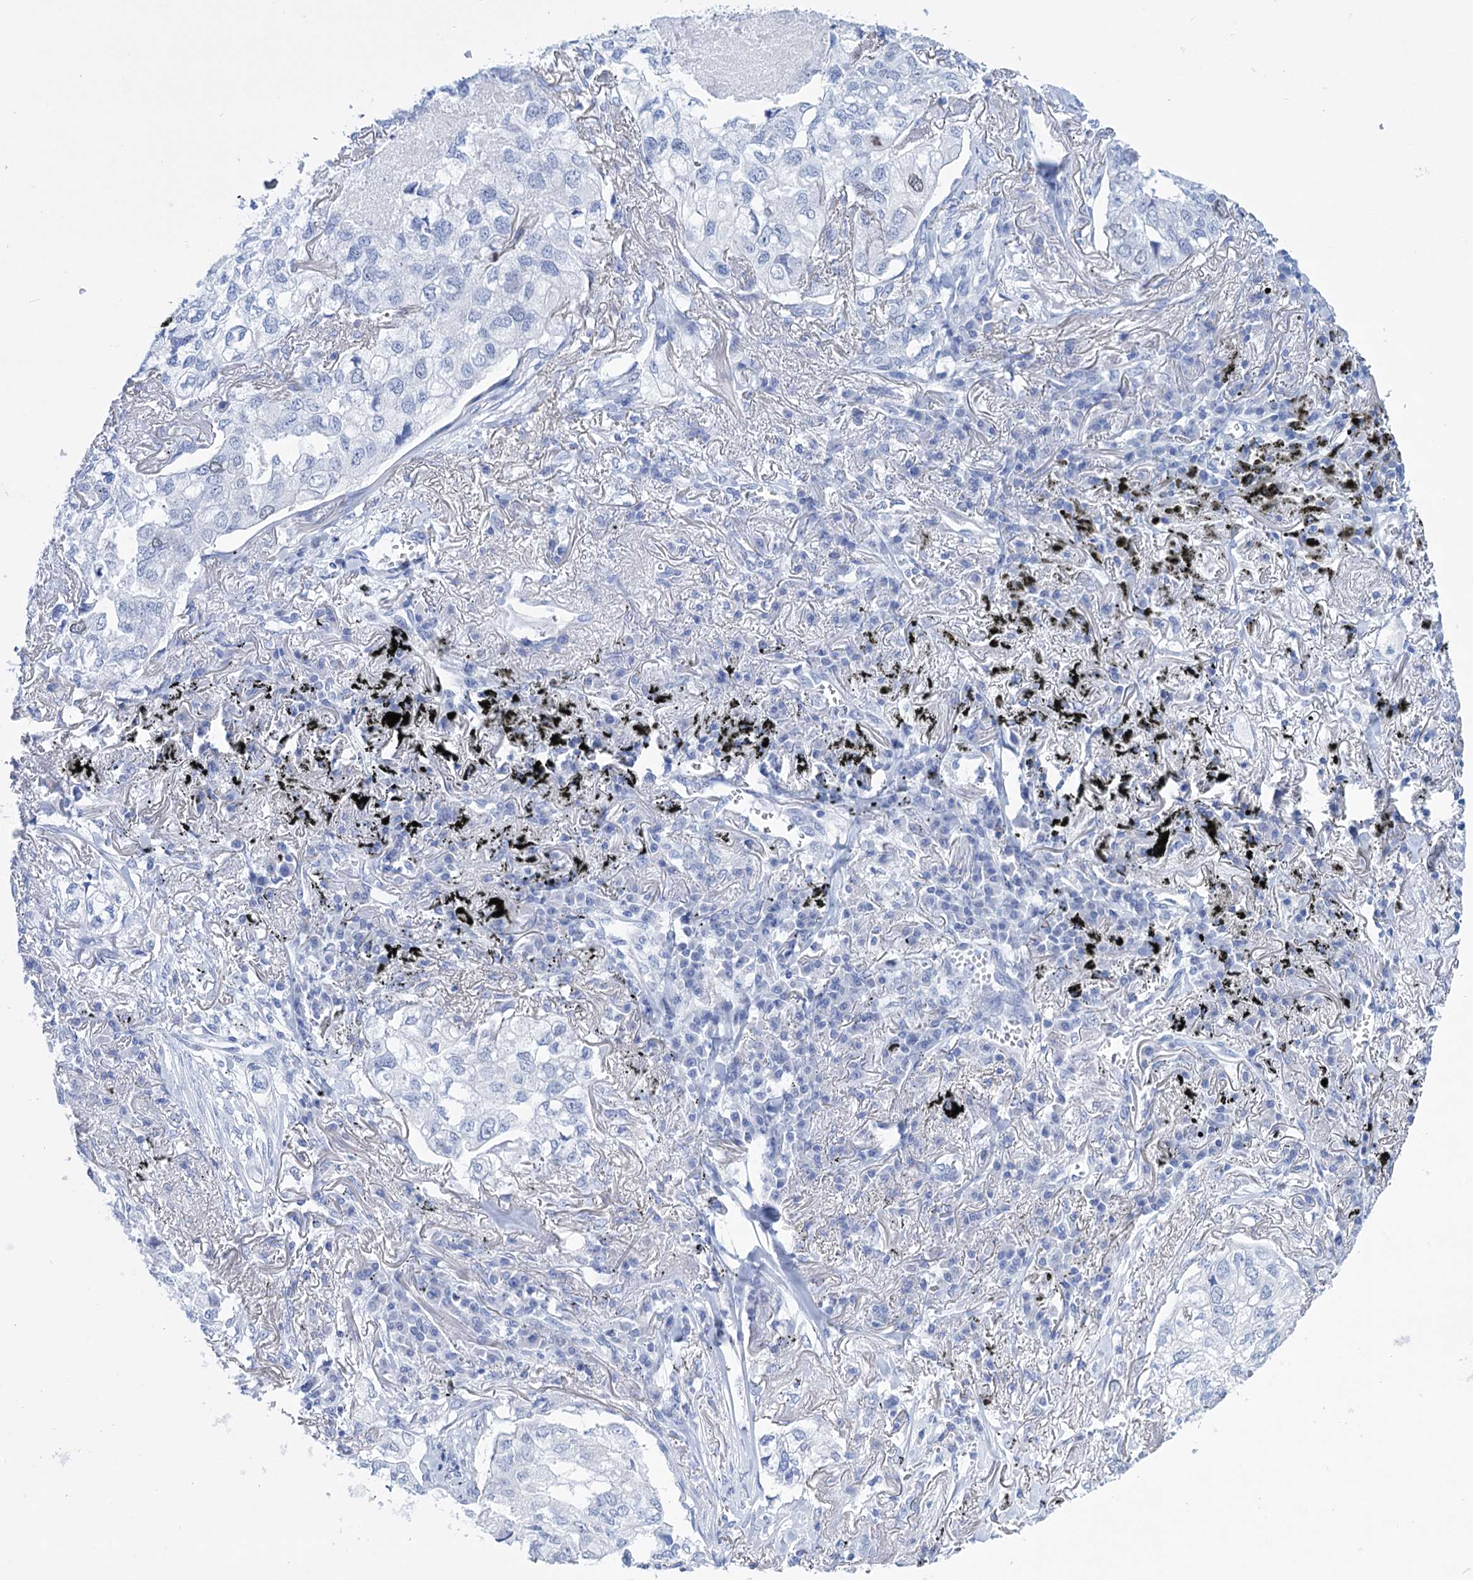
{"staining": {"intensity": "negative", "quantity": "none", "location": "none"}, "tissue": "lung cancer", "cell_type": "Tumor cells", "image_type": "cancer", "snomed": [{"axis": "morphology", "description": "Adenocarcinoma, NOS"}, {"axis": "topography", "description": "Lung"}], "caption": "This is an IHC image of adenocarcinoma (lung). There is no expression in tumor cells.", "gene": "FBXW12", "patient": {"sex": "male", "age": 65}}